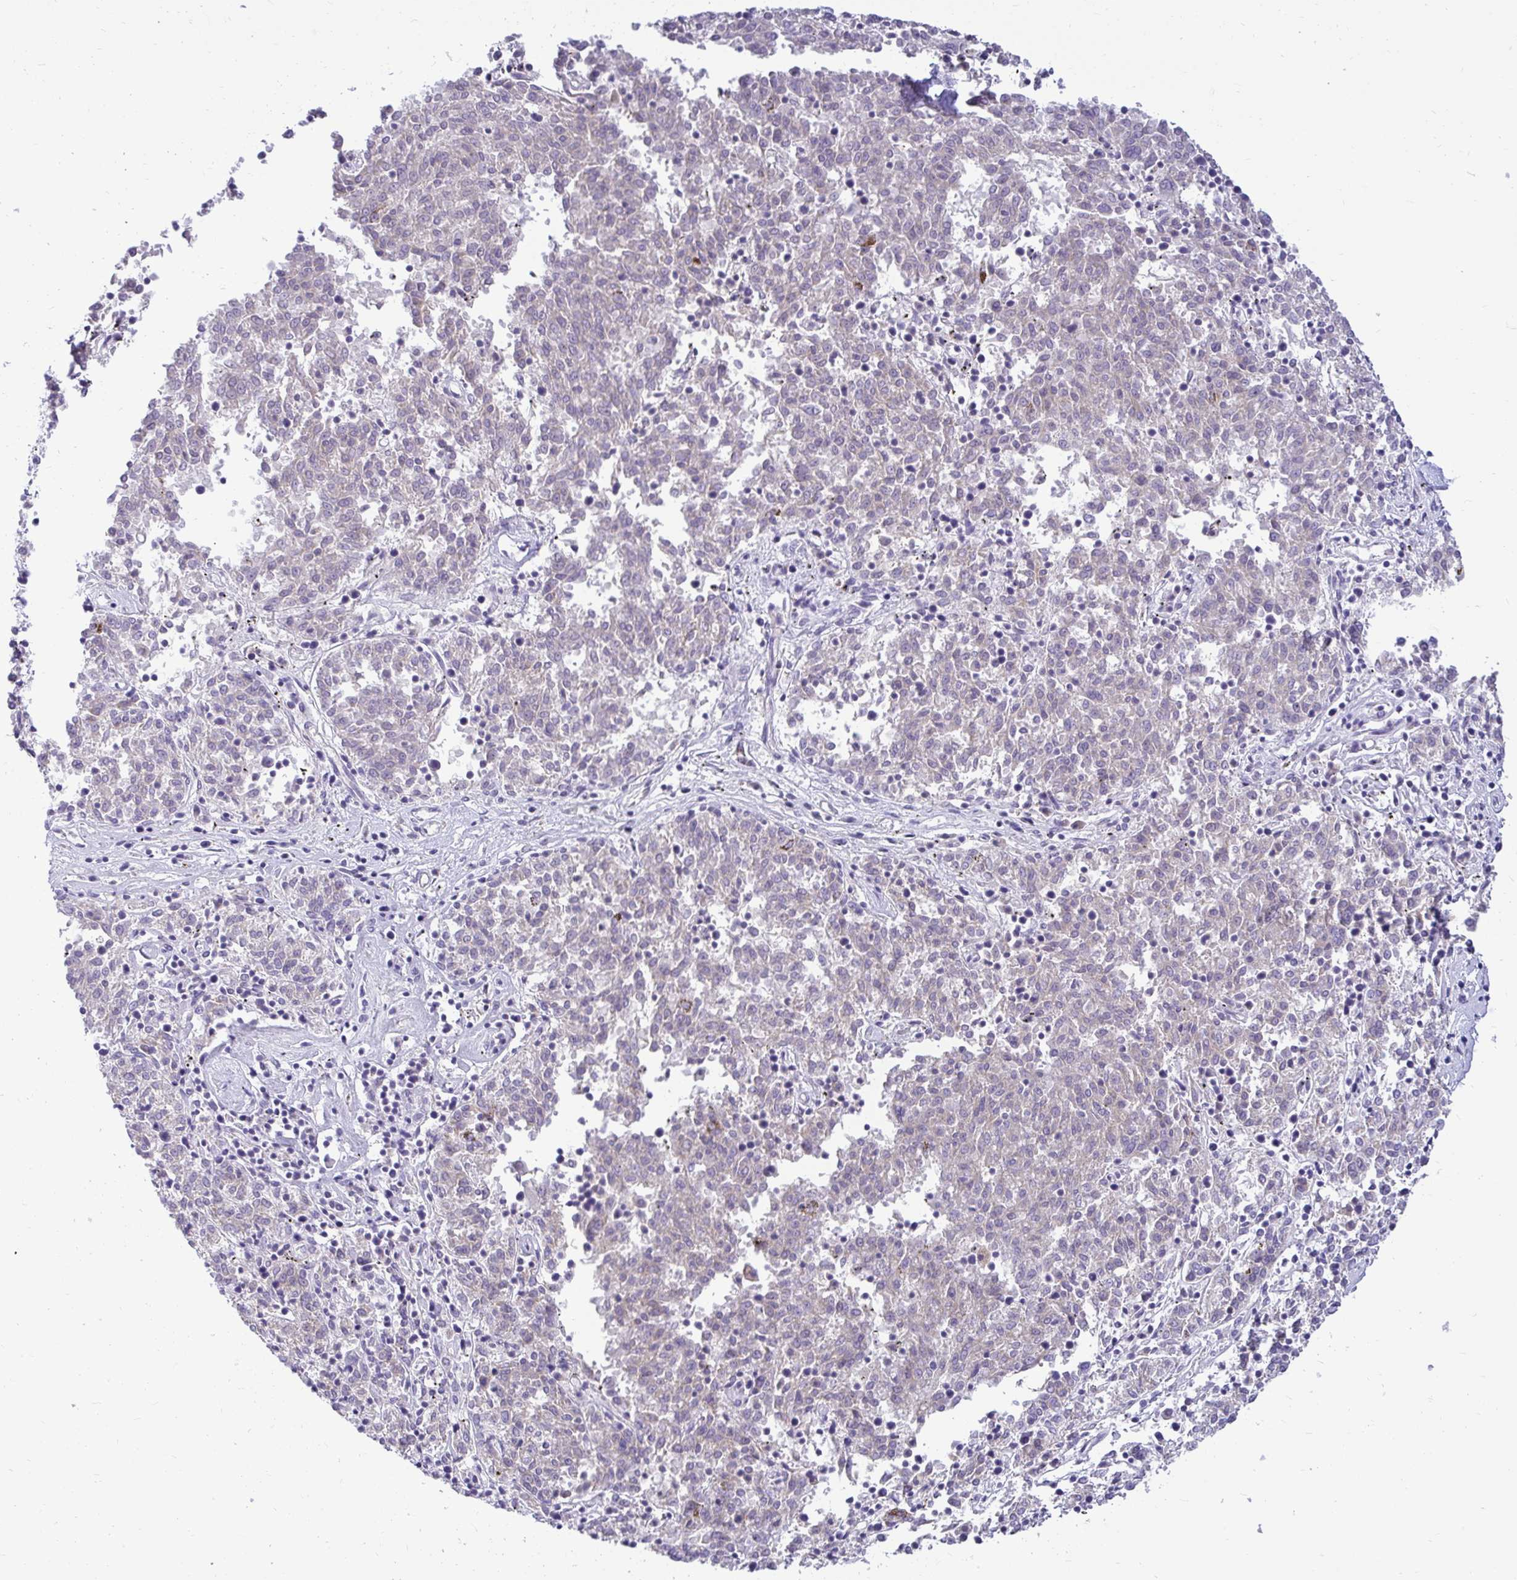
{"staining": {"intensity": "negative", "quantity": "none", "location": "none"}, "tissue": "melanoma", "cell_type": "Tumor cells", "image_type": "cancer", "snomed": [{"axis": "morphology", "description": "Malignant melanoma, NOS"}, {"axis": "topography", "description": "Skin"}], "caption": "Malignant melanoma was stained to show a protein in brown. There is no significant expression in tumor cells.", "gene": "PKN3", "patient": {"sex": "female", "age": 72}}